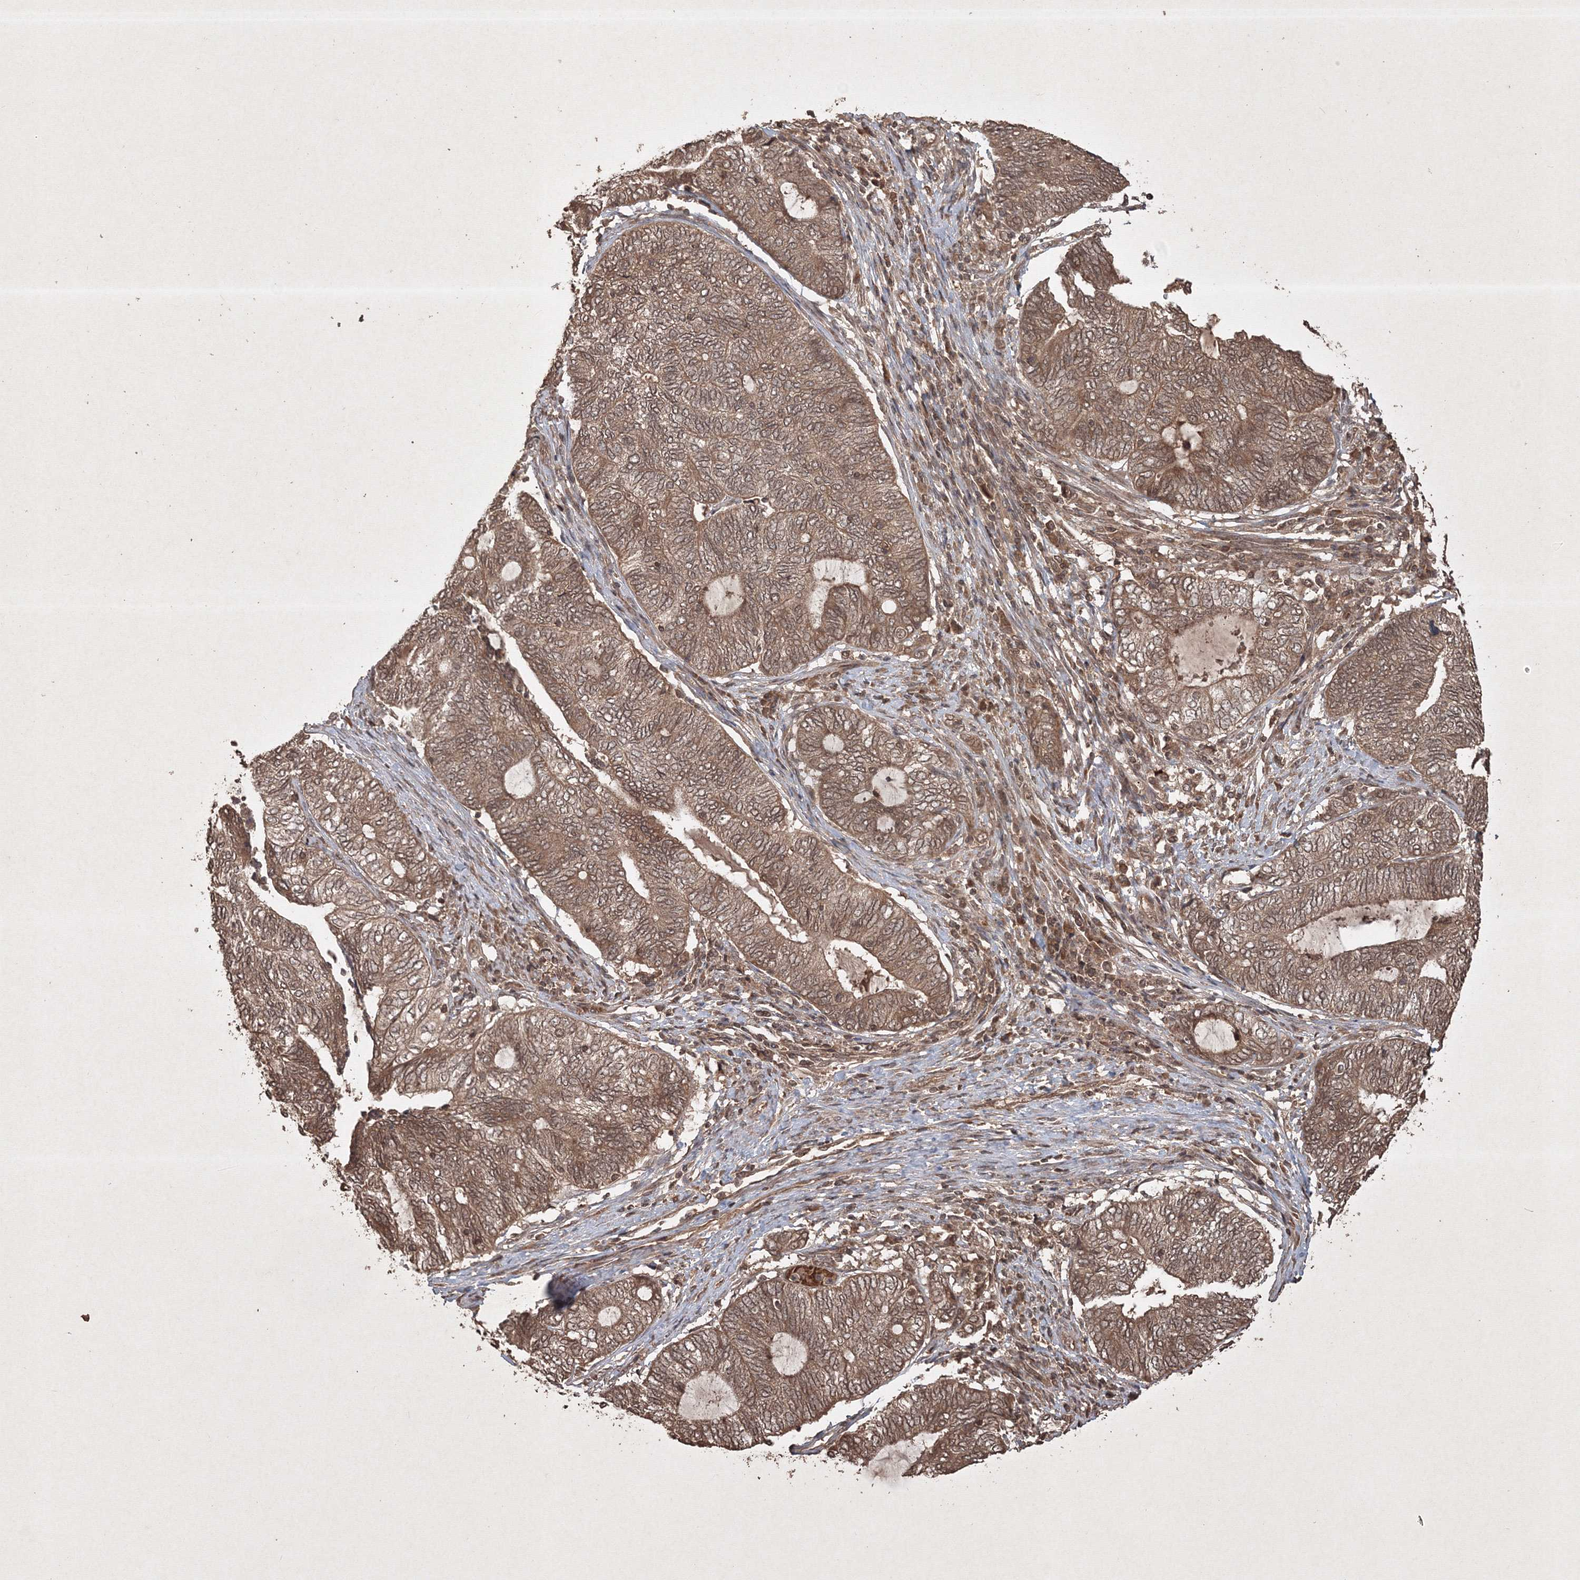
{"staining": {"intensity": "moderate", "quantity": ">75%", "location": "cytoplasmic/membranous"}, "tissue": "endometrial cancer", "cell_type": "Tumor cells", "image_type": "cancer", "snomed": [{"axis": "morphology", "description": "Adenocarcinoma, NOS"}, {"axis": "topography", "description": "Uterus"}, {"axis": "topography", "description": "Endometrium"}], "caption": "Immunohistochemistry (IHC) image of neoplastic tissue: endometrial cancer stained using immunohistochemistry (IHC) displays medium levels of moderate protein expression localized specifically in the cytoplasmic/membranous of tumor cells, appearing as a cytoplasmic/membranous brown color.", "gene": "PELI3", "patient": {"sex": "female", "age": 70}}